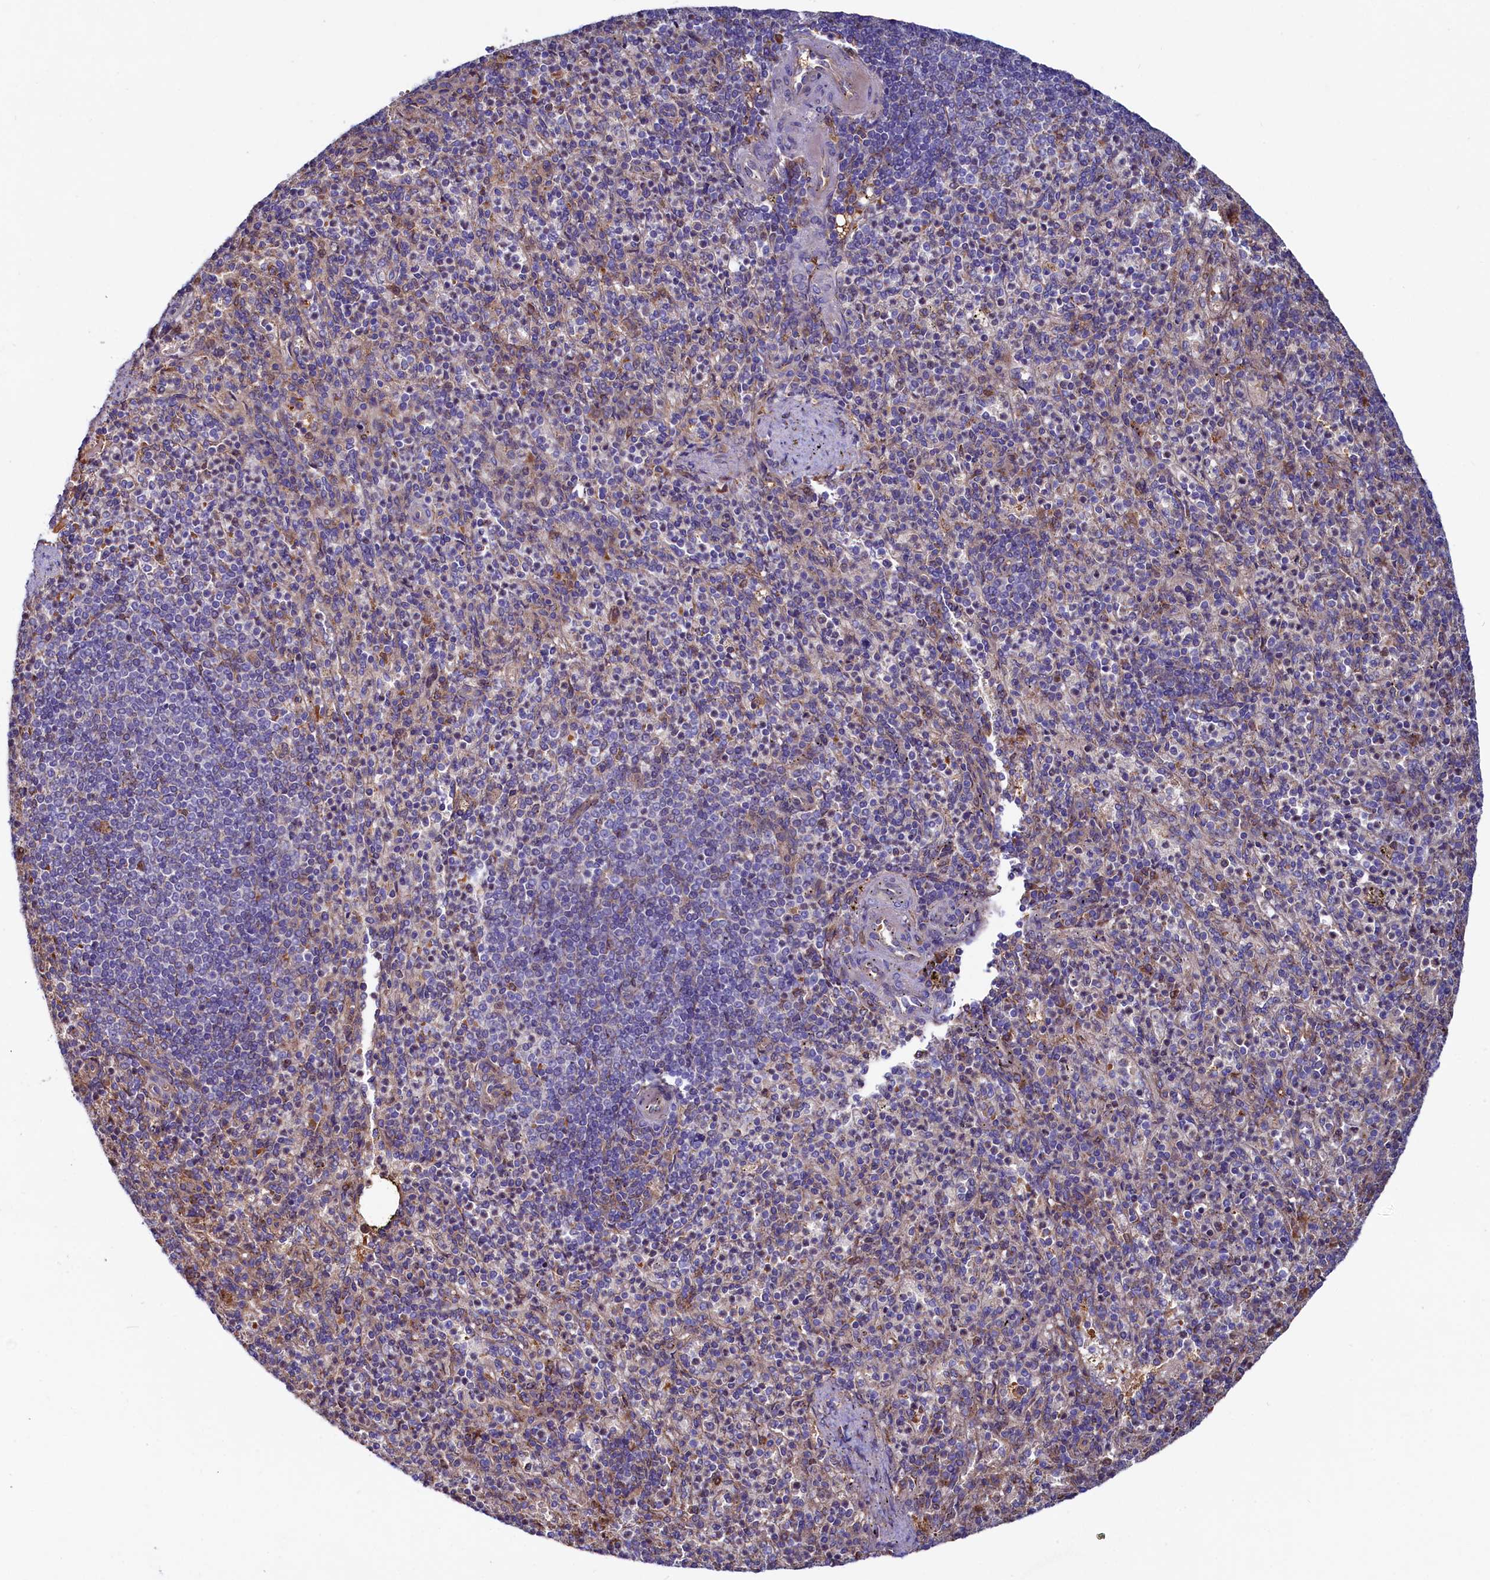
{"staining": {"intensity": "moderate", "quantity": "25%-75%", "location": "cytoplasmic/membranous"}, "tissue": "spleen", "cell_type": "Cells in red pulp", "image_type": "normal", "snomed": [{"axis": "morphology", "description": "Normal tissue, NOS"}, {"axis": "topography", "description": "Spleen"}], "caption": "Spleen stained with DAB immunohistochemistry demonstrates medium levels of moderate cytoplasmic/membranous expression in about 25%-75% of cells in red pulp.", "gene": "ASTE1", "patient": {"sex": "female", "age": 74}}